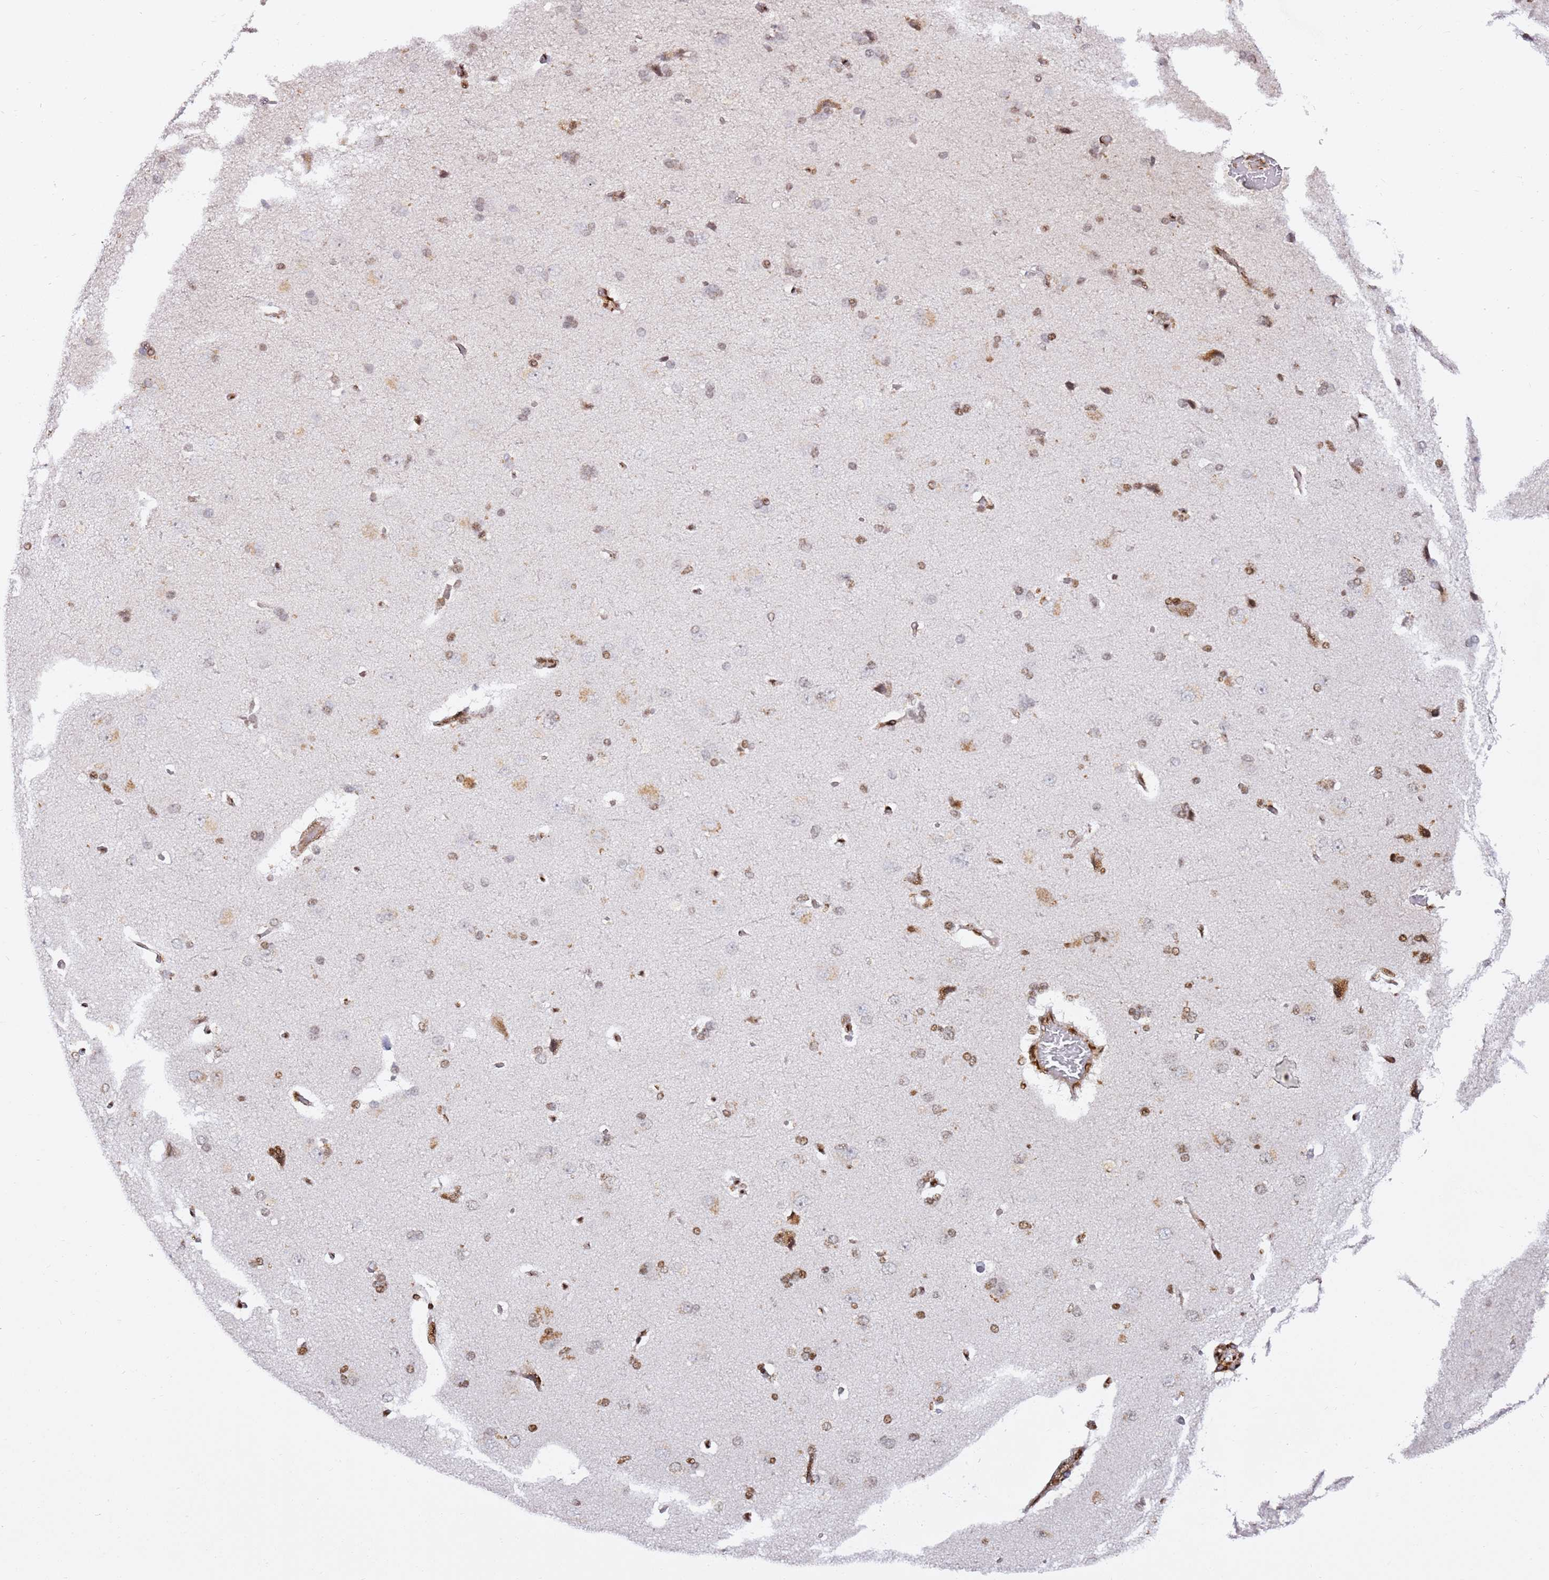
{"staining": {"intensity": "strong", "quantity": "25%-75%", "location": "cytoplasmic/membranous"}, "tissue": "cerebral cortex", "cell_type": "Endothelial cells", "image_type": "normal", "snomed": [{"axis": "morphology", "description": "Normal tissue, NOS"}, {"axis": "topography", "description": "Cerebral cortex"}], "caption": "Immunohistochemistry micrograph of normal cerebral cortex: cerebral cortex stained using immunohistochemistry displays high levels of strong protein expression localized specifically in the cytoplasmic/membranous of endothelial cells, appearing as a cytoplasmic/membranous brown color.", "gene": "GBP2", "patient": {"sex": "male", "age": 62}}